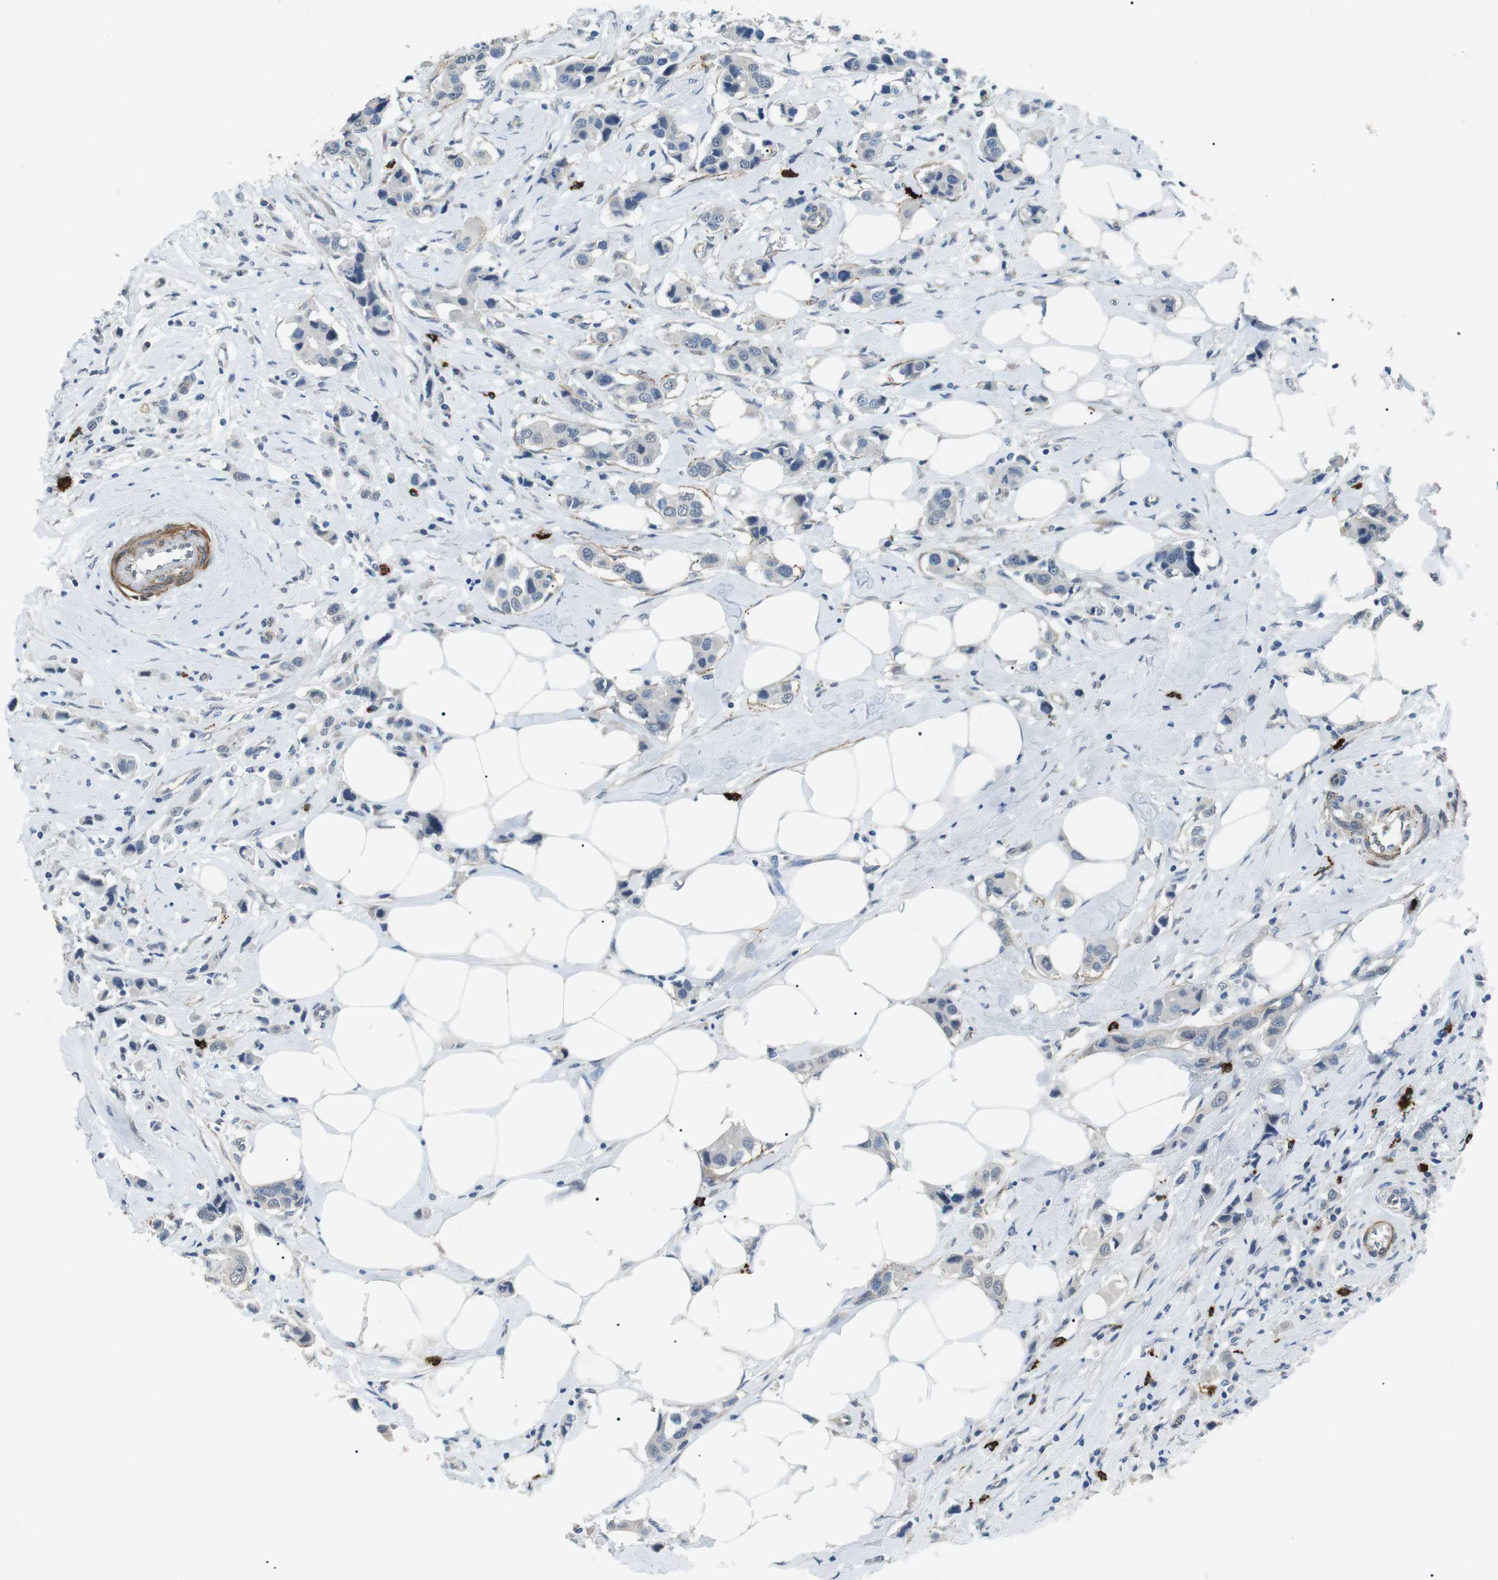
{"staining": {"intensity": "negative", "quantity": "none", "location": "none"}, "tissue": "breast cancer", "cell_type": "Tumor cells", "image_type": "cancer", "snomed": [{"axis": "morphology", "description": "Normal tissue, NOS"}, {"axis": "morphology", "description": "Duct carcinoma"}, {"axis": "topography", "description": "Breast"}], "caption": "Immunohistochemistry histopathology image of human breast cancer (intraductal carcinoma) stained for a protein (brown), which shows no staining in tumor cells.", "gene": "GZMM", "patient": {"sex": "female", "age": 50}}